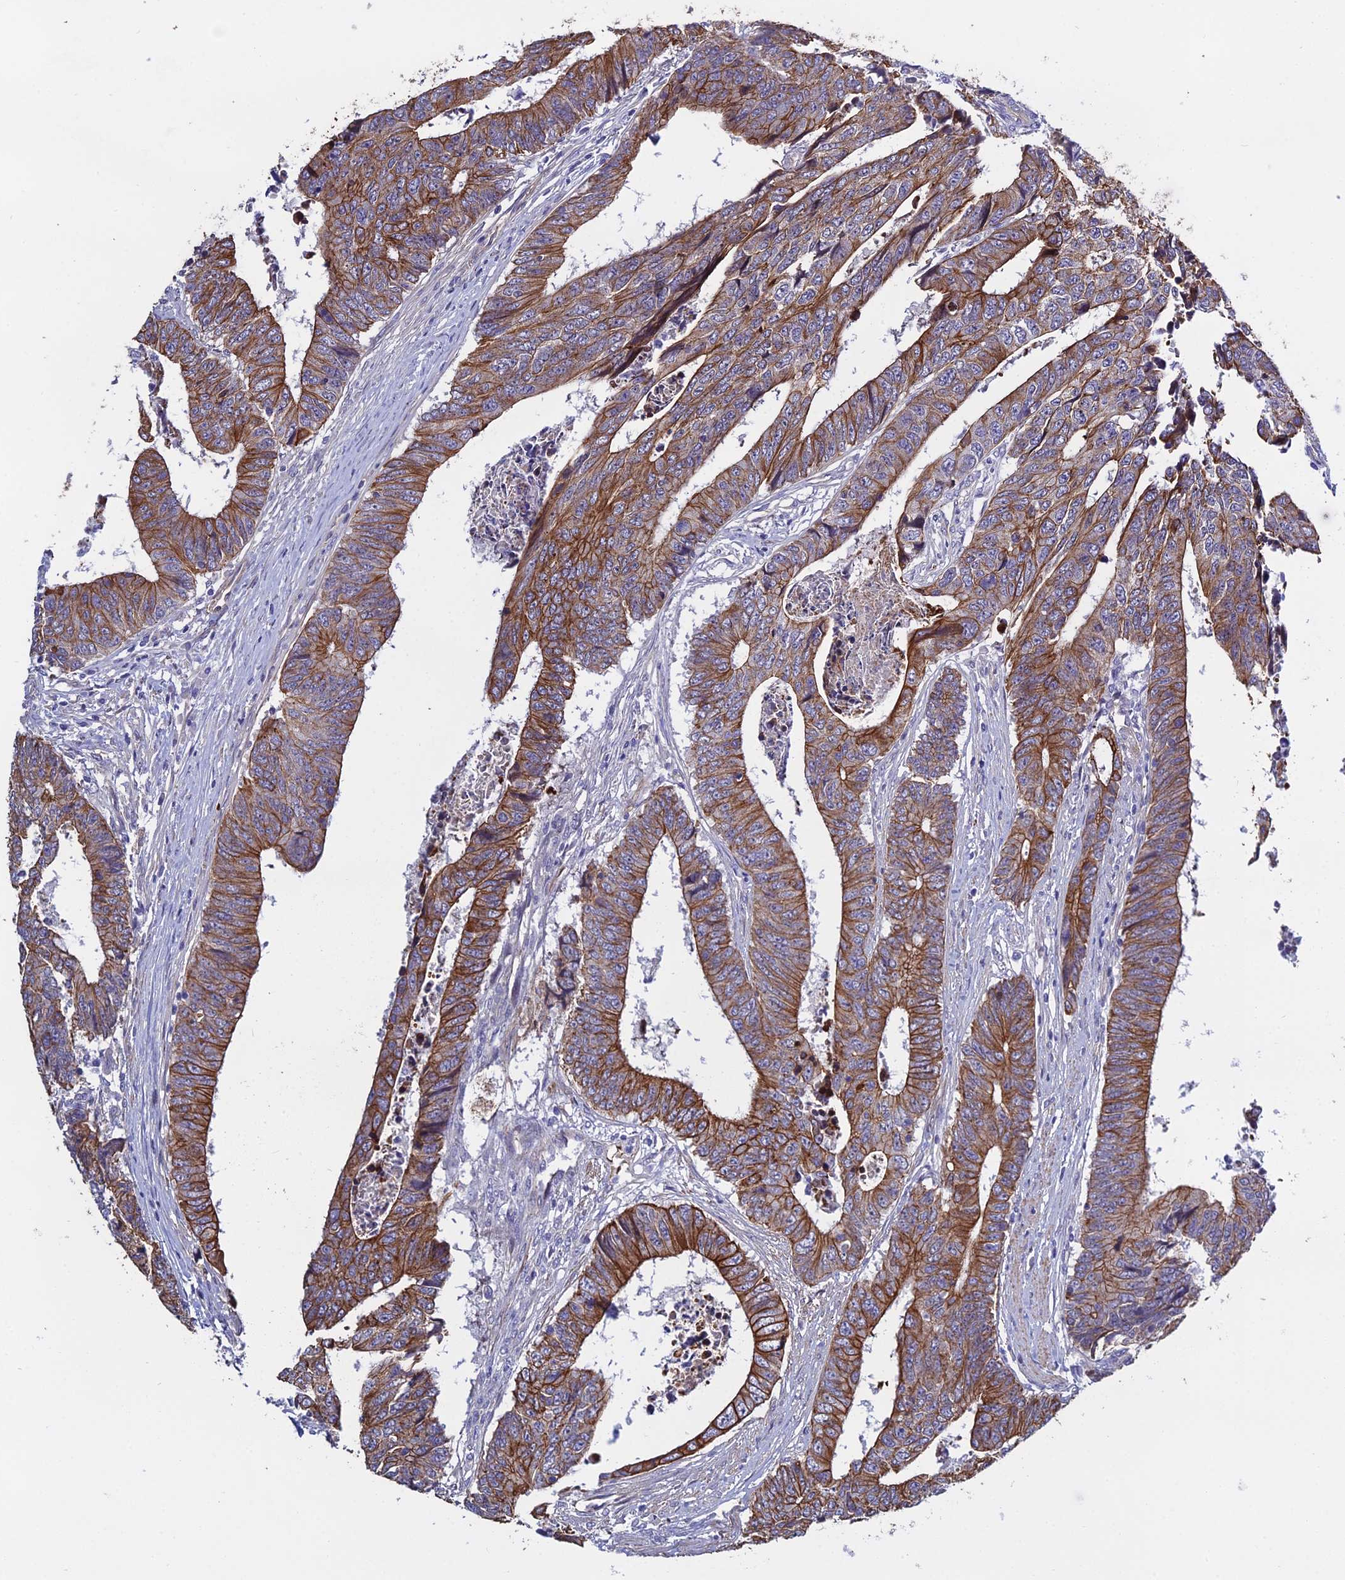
{"staining": {"intensity": "moderate", "quantity": ">75%", "location": "cytoplasmic/membranous"}, "tissue": "colorectal cancer", "cell_type": "Tumor cells", "image_type": "cancer", "snomed": [{"axis": "morphology", "description": "Adenocarcinoma, NOS"}, {"axis": "topography", "description": "Rectum"}], "caption": "Brown immunohistochemical staining in colorectal adenocarcinoma demonstrates moderate cytoplasmic/membranous expression in about >75% of tumor cells.", "gene": "LZTS2", "patient": {"sex": "male", "age": 84}}